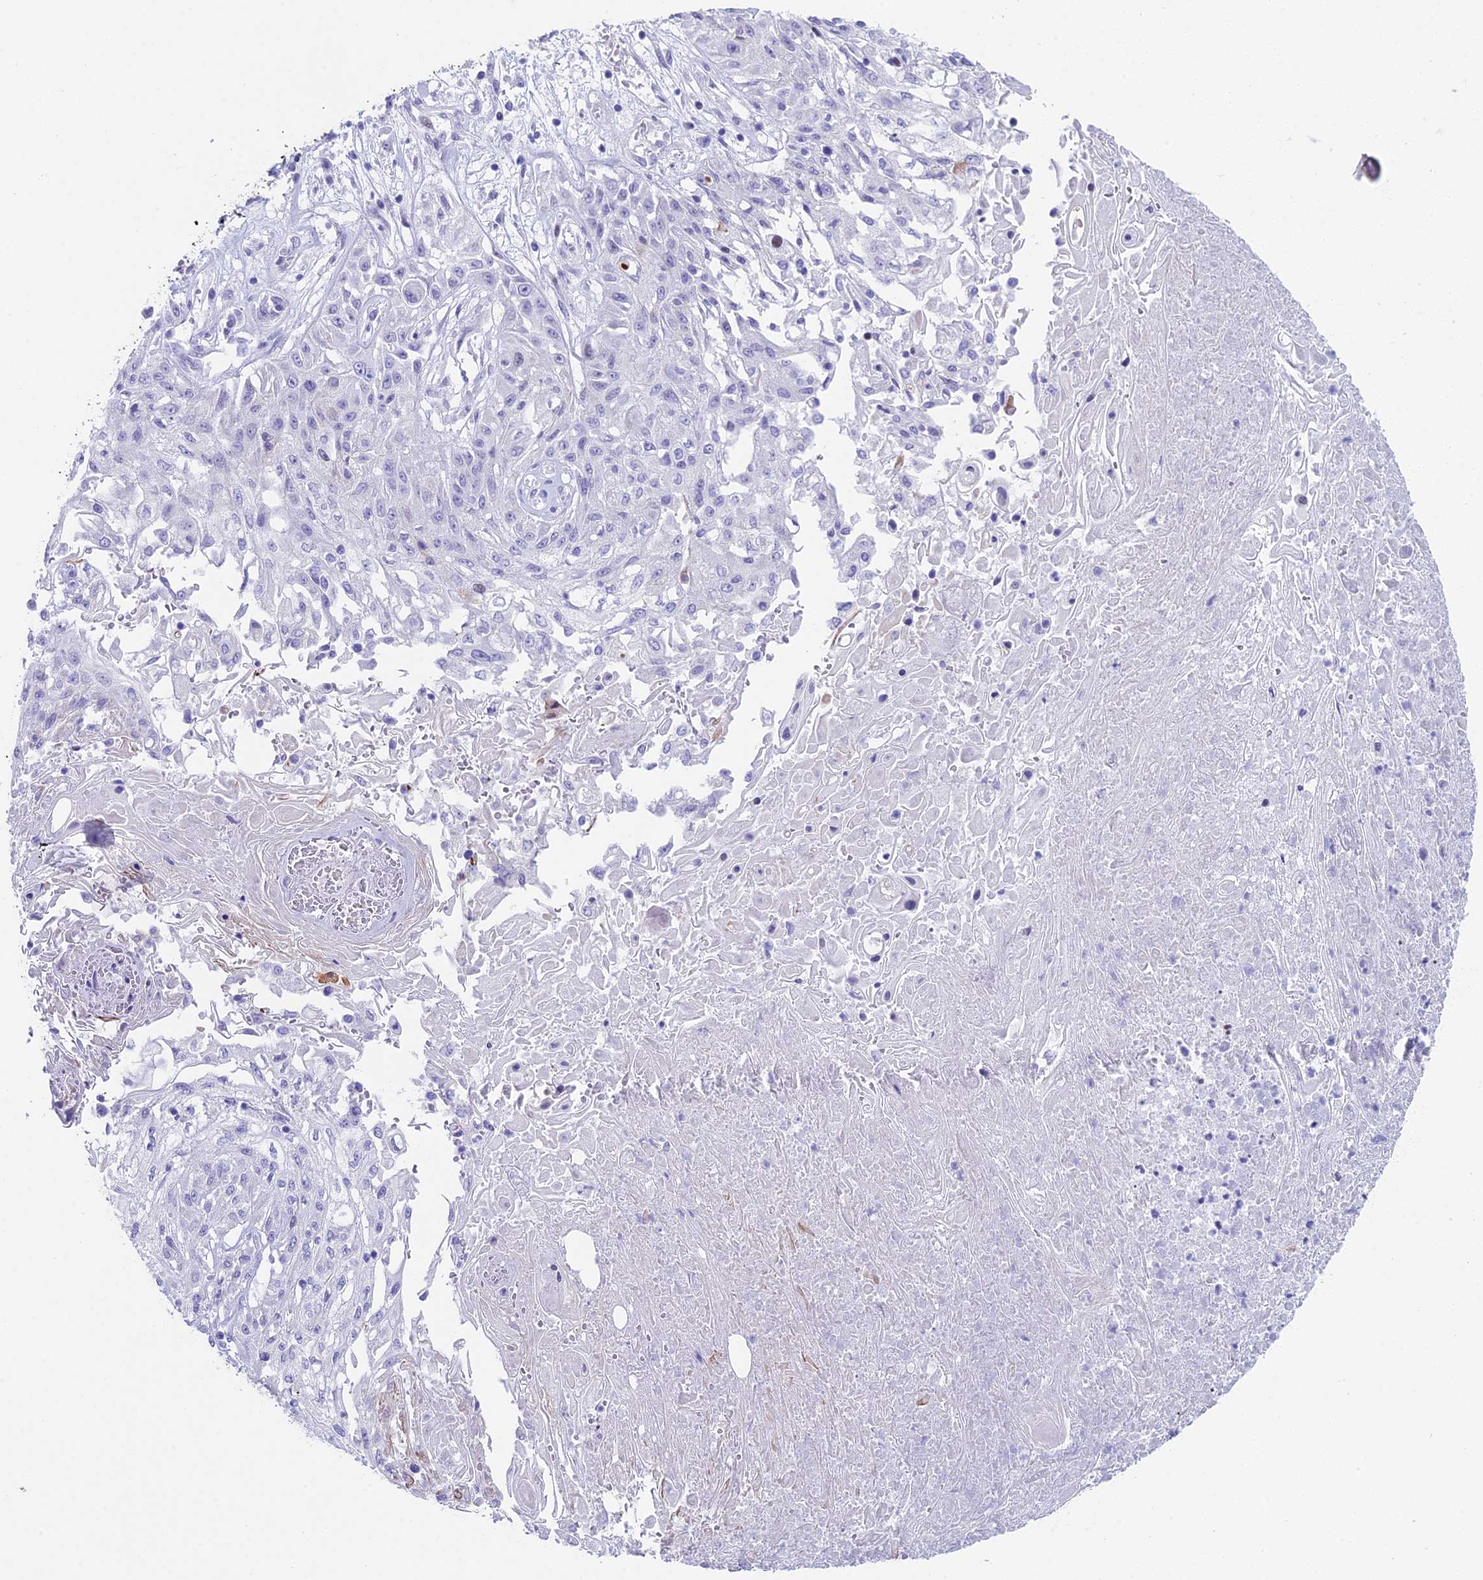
{"staining": {"intensity": "negative", "quantity": "none", "location": "none"}, "tissue": "skin cancer", "cell_type": "Tumor cells", "image_type": "cancer", "snomed": [{"axis": "morphology", "description": "Squamous cell carcinoma, NOS"}, {"axis": "morphology", "description": "Squamous cell carcinoma, metastatic, NOS"}, {"axis": "topography", "description": "Skin"}, {"axis": "topography", "description": "Lymph node"}], "caption": "Tumor cells are negative for protein expression in human skin cancer (metastatic squamous cell carcinoma). Brightfield microscopy of immunohistochemistry (IHC) stained with DAB (3,3'-diaminobenzidine) (brown) and hematoxylin (blue), captured at high magnification.", "gene": "CC2D2A", "patient": {"sex": "male", "age": 75}}